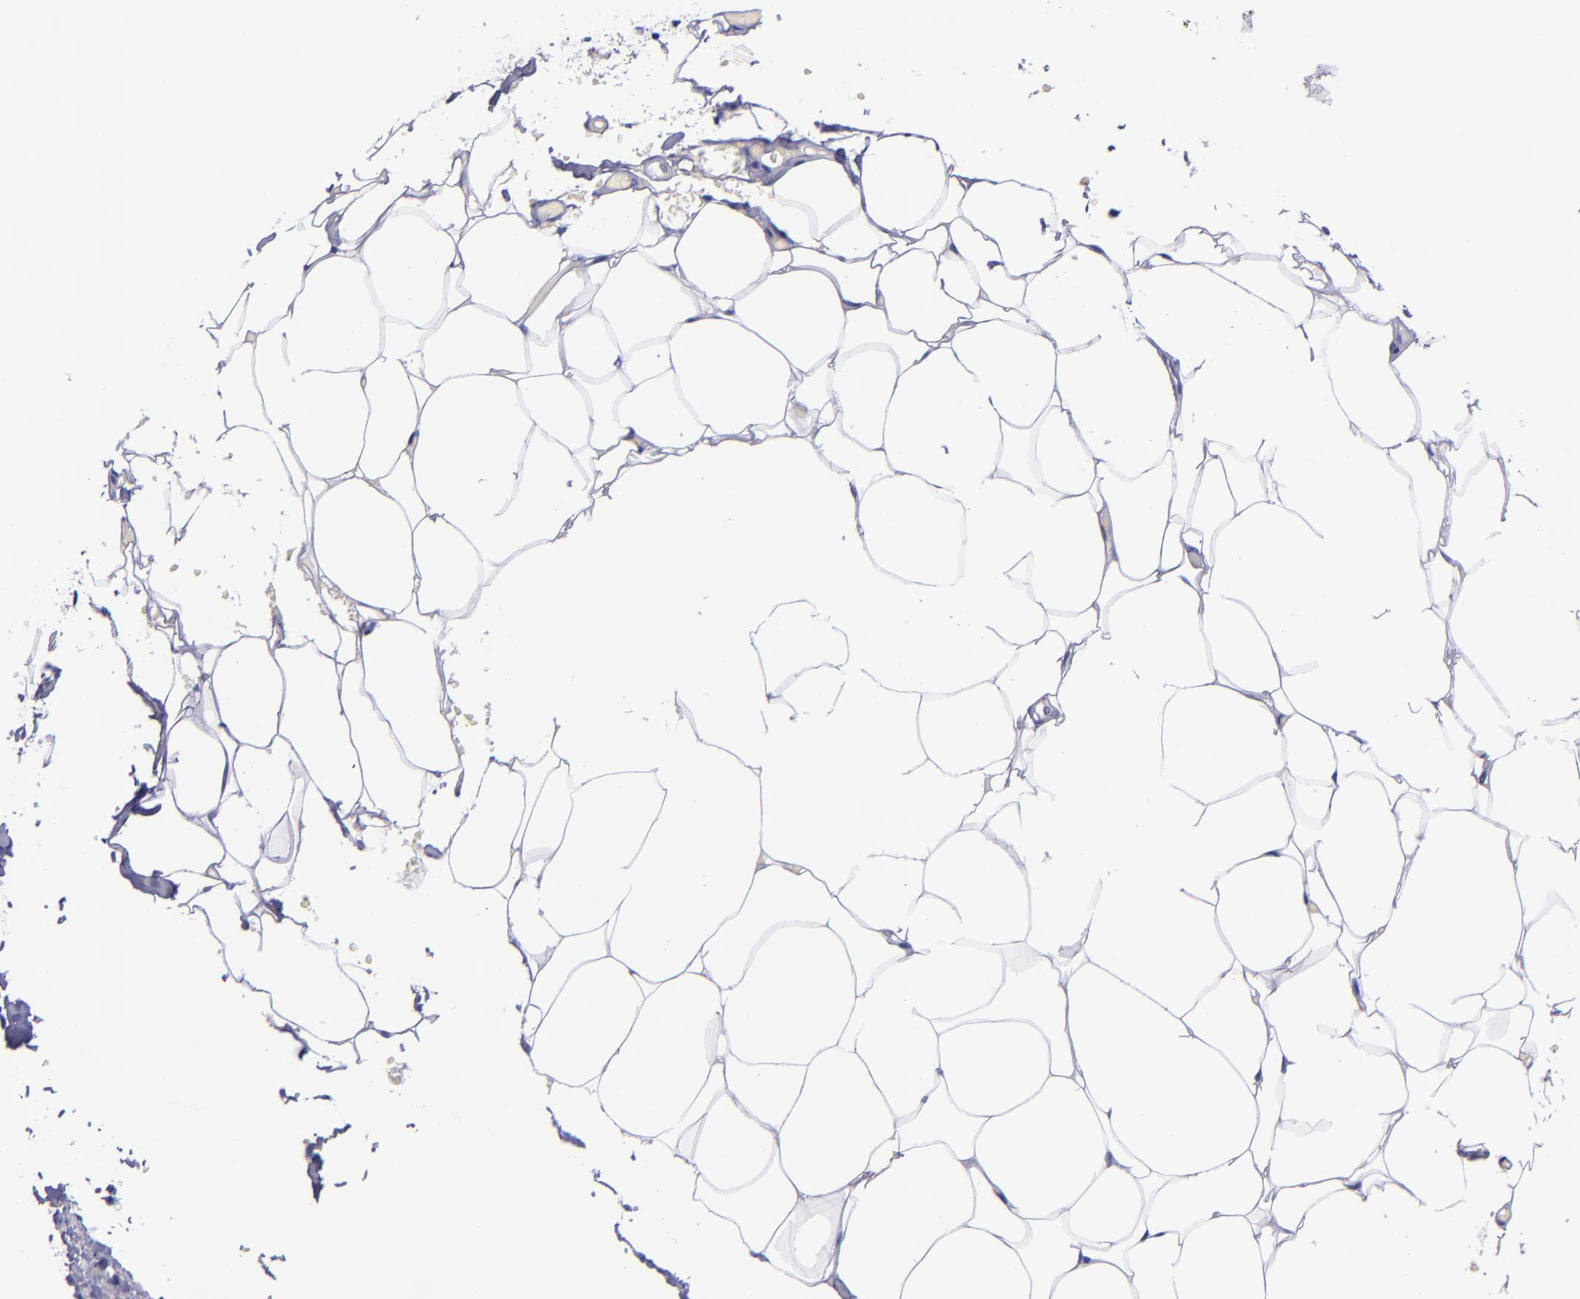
{"staining": {"intensity": "negative", "quantity": "none", "location": "none"}, "tissue": "adipose tissue", "cell_type": "Adipocytes", "image_type": "normal", "snomed": [{"axis": "morphology", "description": "Normal tissue, NOS"}, {"axis": "topography", "description": "Soft tissue"}, {"axis": "topography", "description": "Peripheral nerve tissue"}], "caption": "Protein analysis of normal adipose tissue reveals no significant staining in adipocytes. (IHC, brightfield microscopy, high magnification).", "gene": "IVL", "patient": {"sex": "female", "age": 68}}